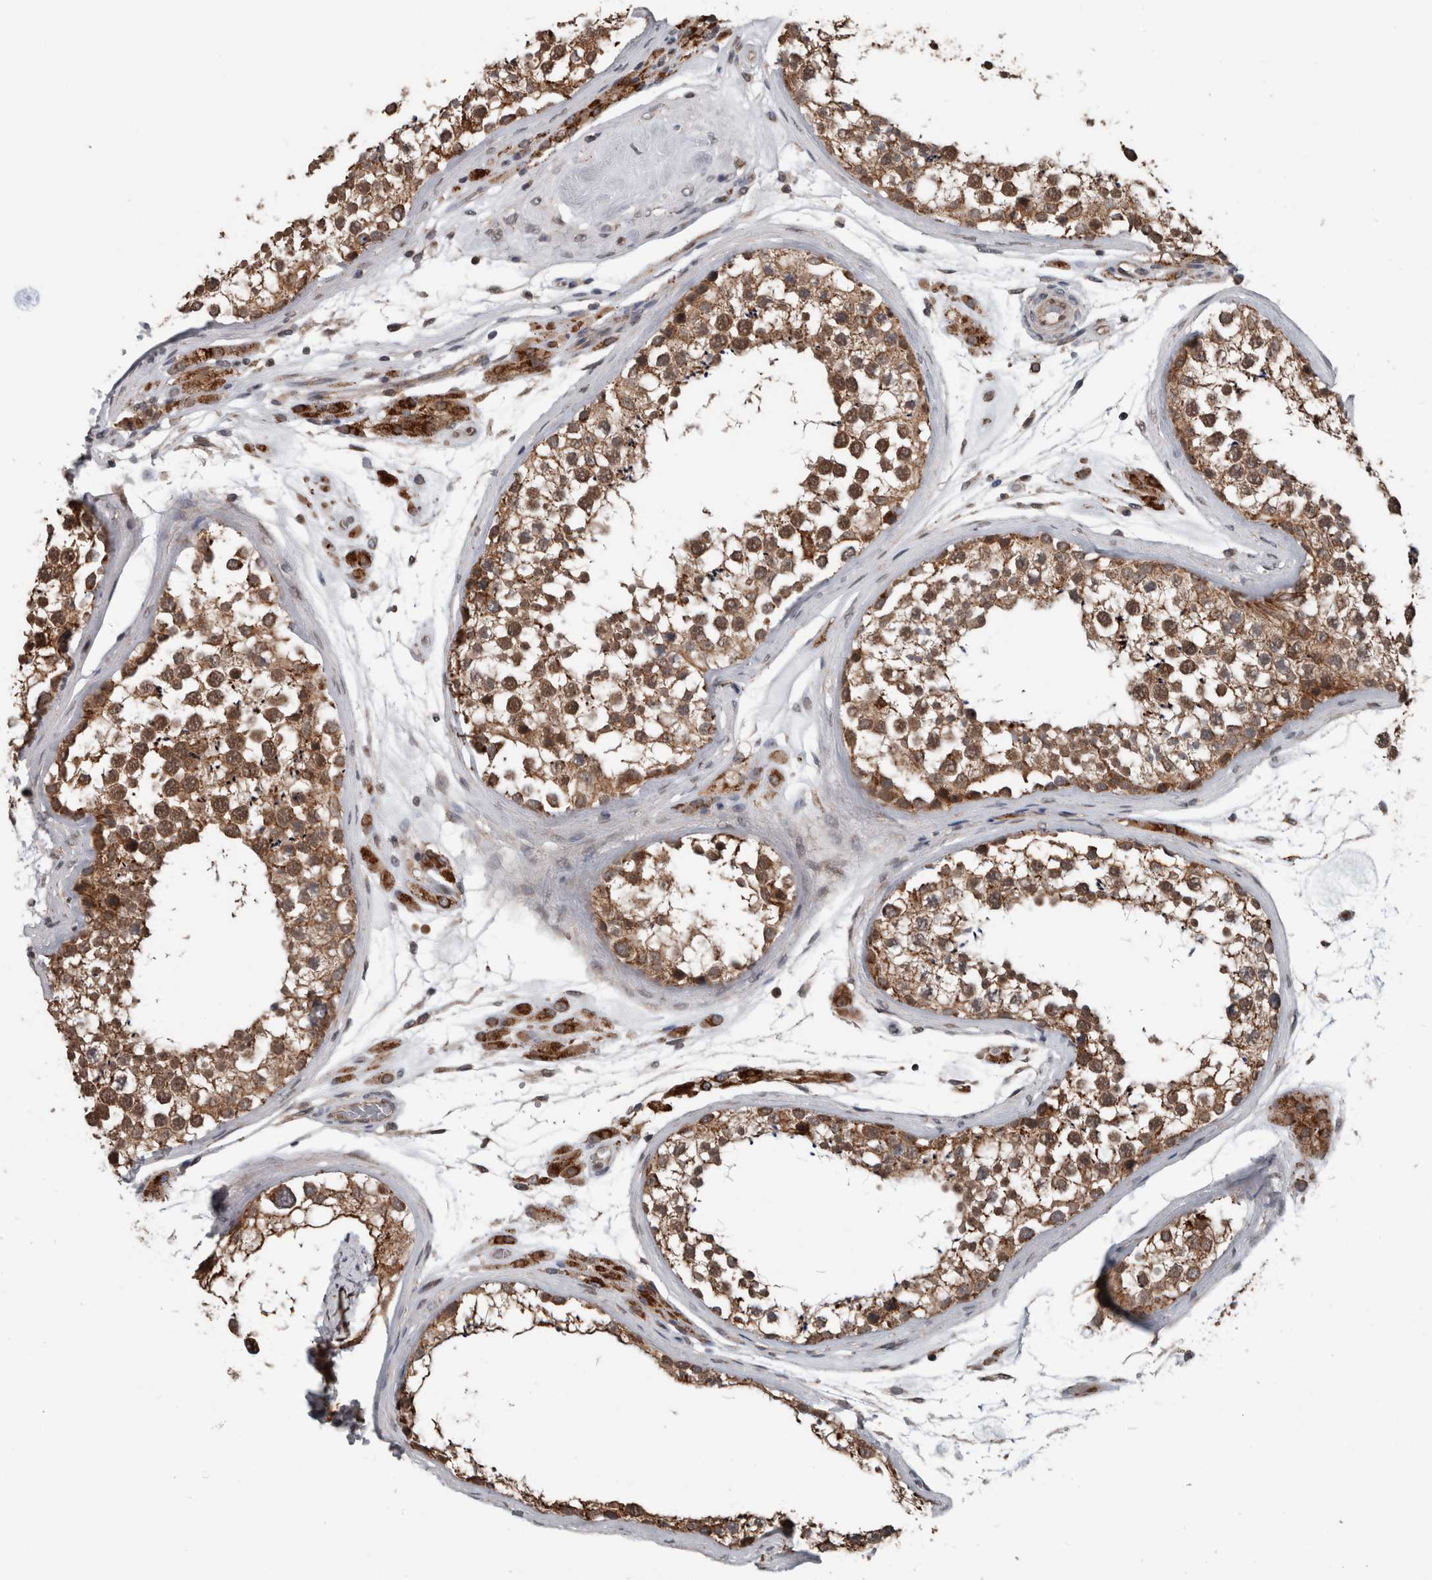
{"staining": {"intensity": "moderate", "quantity": ">75%", "location": "cytoplasmic/membranous"}, "tissue": "testis", "cell_type": "Cells in seminiferous ducts", "image_type": "normal", "snomed": [{"axis": "morphology", "description": "Normal tissue, NOS"}, {"axis": "topography", "description": "Testis"}], "caption": "Approximately >75% of cells in seminiferous ducts in normal testis reveal moderate cytoplasmic/membranous protein expression as visualized by brown immunohistochemical staining.", "gene": "ENY2", "patient": {"sex": "male", "age": 46}}